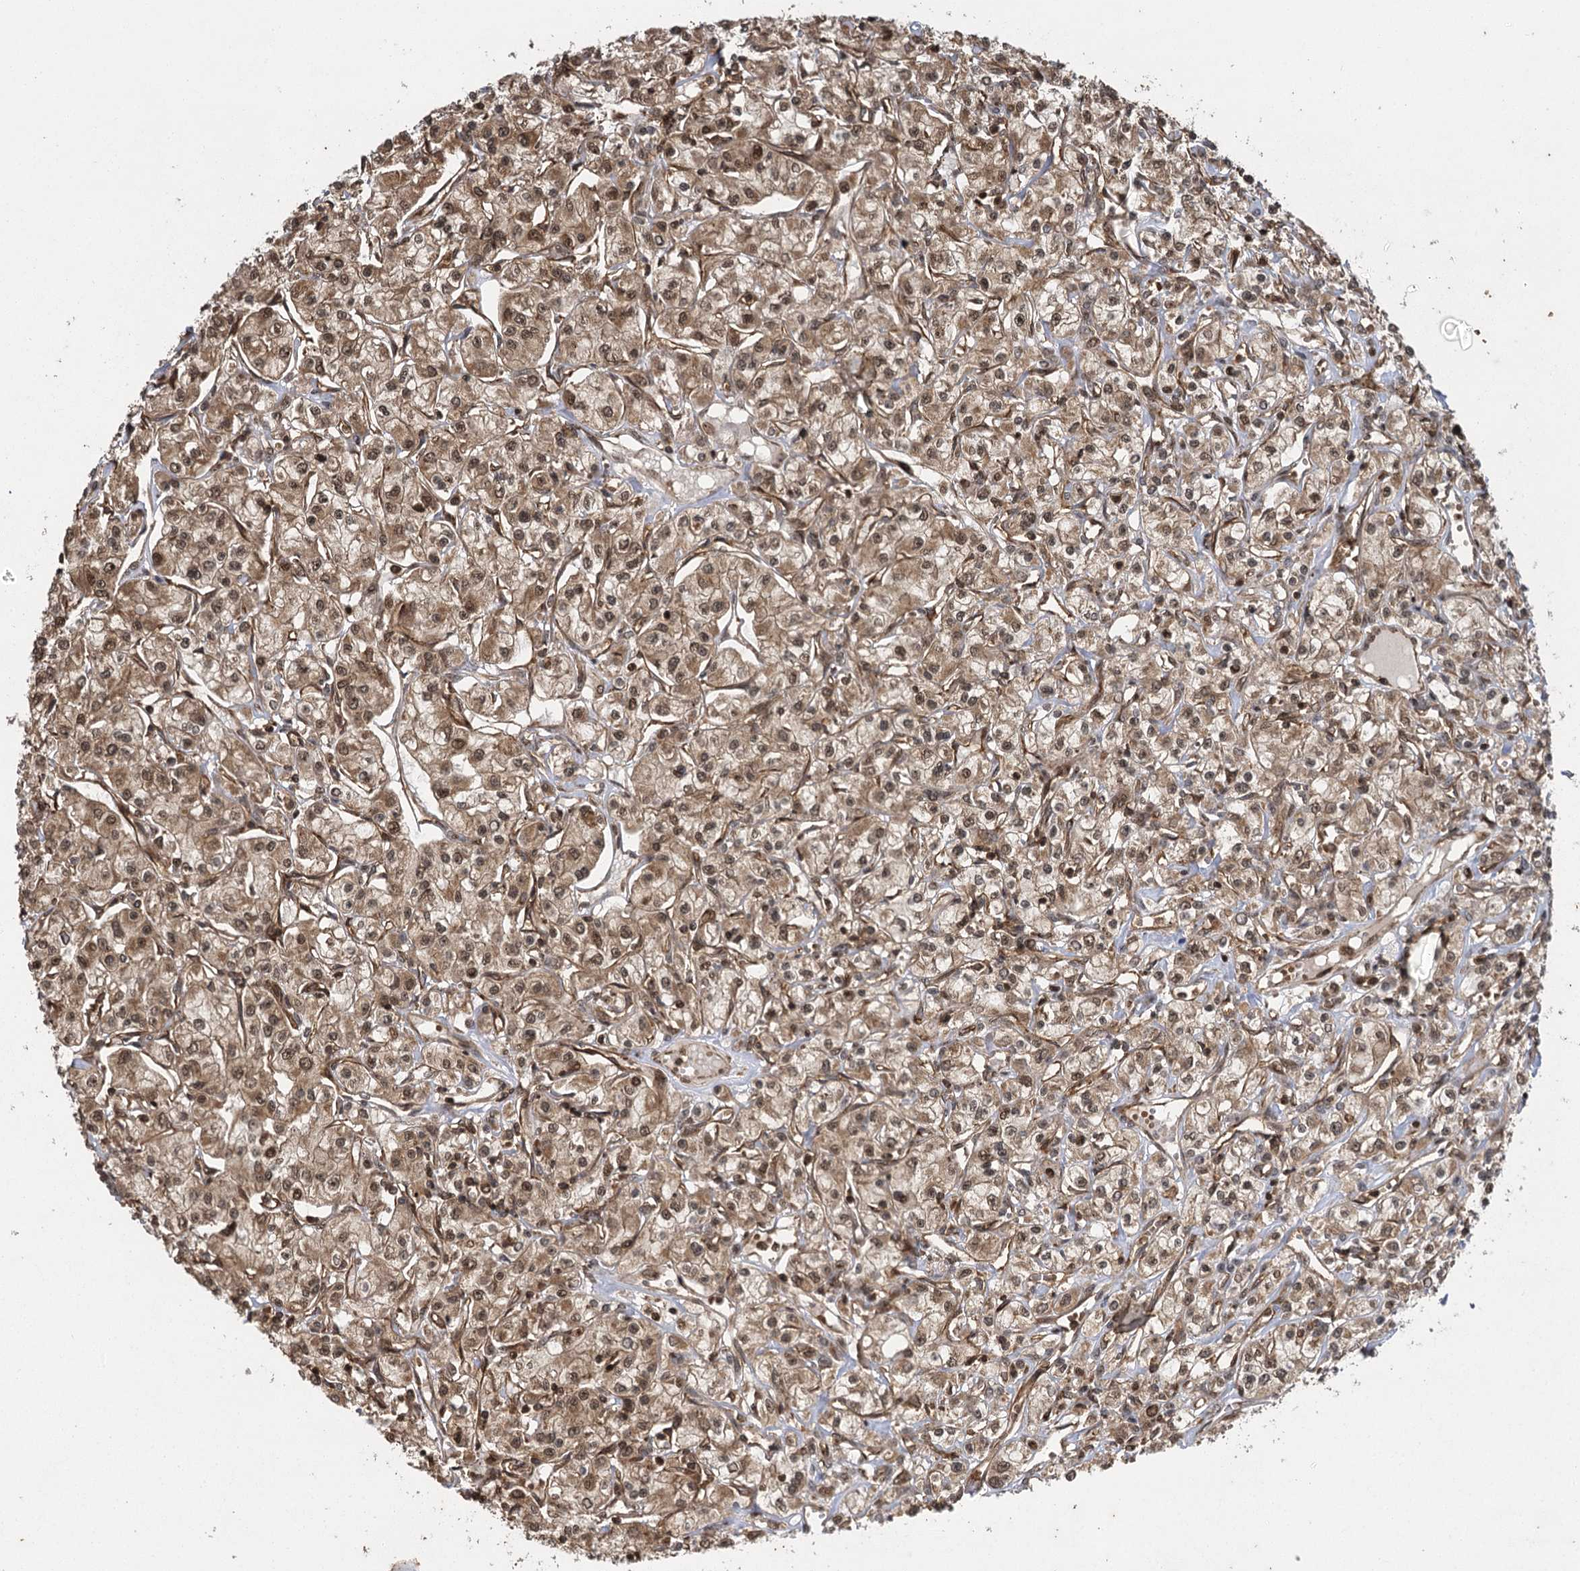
{"staining": {"intensity": "moderate", "quantity": ">75%", "location": "cytoplasmic/membranous,nuclear"}, "tissue": "renal cancer", "cell_type": "Tumor cells", "image_type": "cancer", "snomed": [{"axis": "morphology", "description": "Adenocarcinoma, NOS"}, {"axis": "topography", "description": "Kidney"}], "caption": "IHC of renal cancer (adenocarcinoma) shows medium levels of moderate cytoplasmic/membranous and nuclear expression in approximately >75% of tumor cells.", "gene": "IL11RA", "patient": {"sex": "female", "age": 59}}